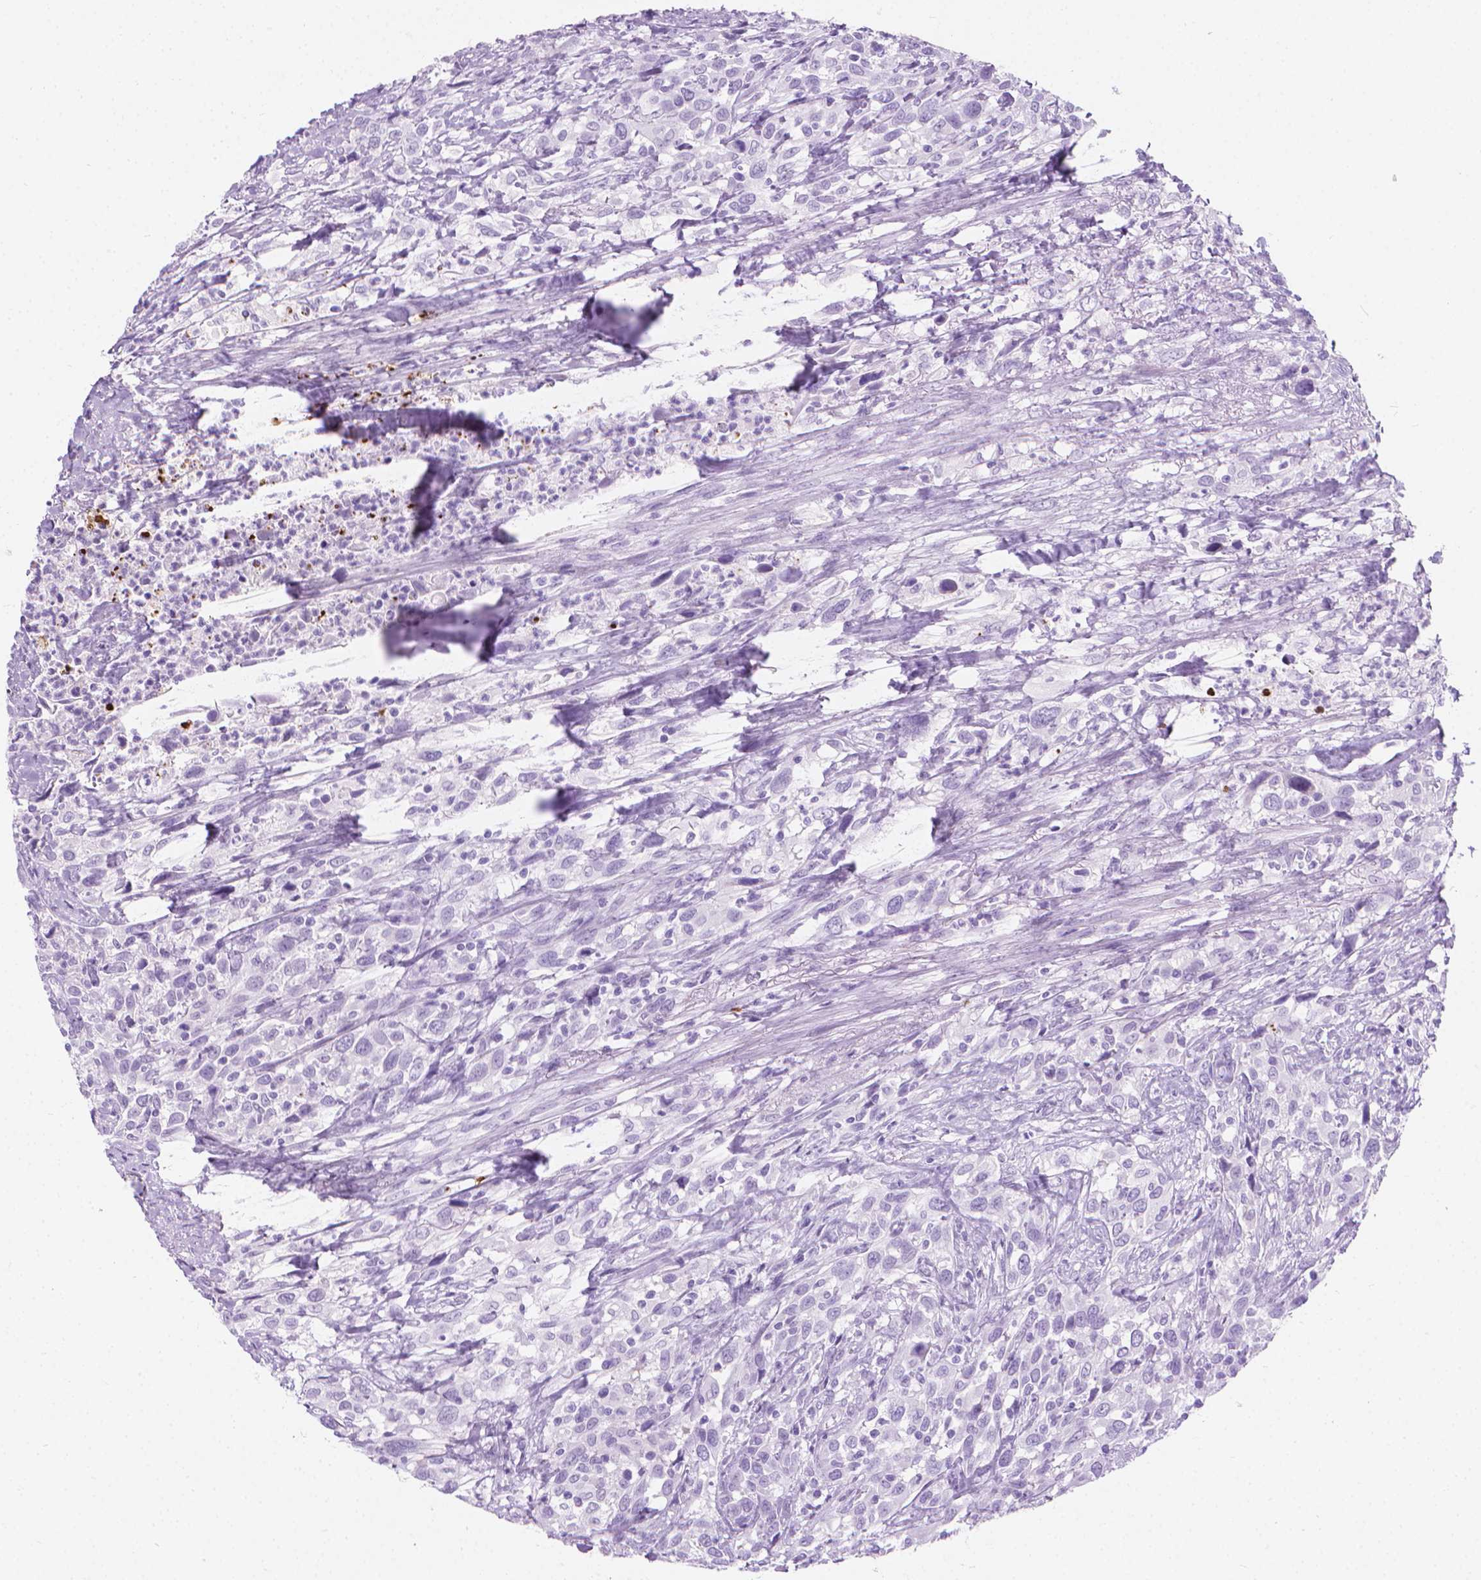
{"staining": {"intensity": "negative", "quantity": "none", "location": "none"}, "tissue": "urothelial cancer", "cell_type": "Tumor cells", "image_type": "cancer", "snomed": [{"axis": "morphology", "description": "Urothelial carcinoma, NOS"}, {"axis": "morphology", "description": "Urothelial carcinoma, High grade"}, {"axis": "topography", "description": "Urinary bladder"}], "caption": "This is an IHC micrograph of transitional cell carcinoma. There is no staining in tumor cells.", "gene": "CFAP52", "patient": {"sex": "female", "age": 64}}